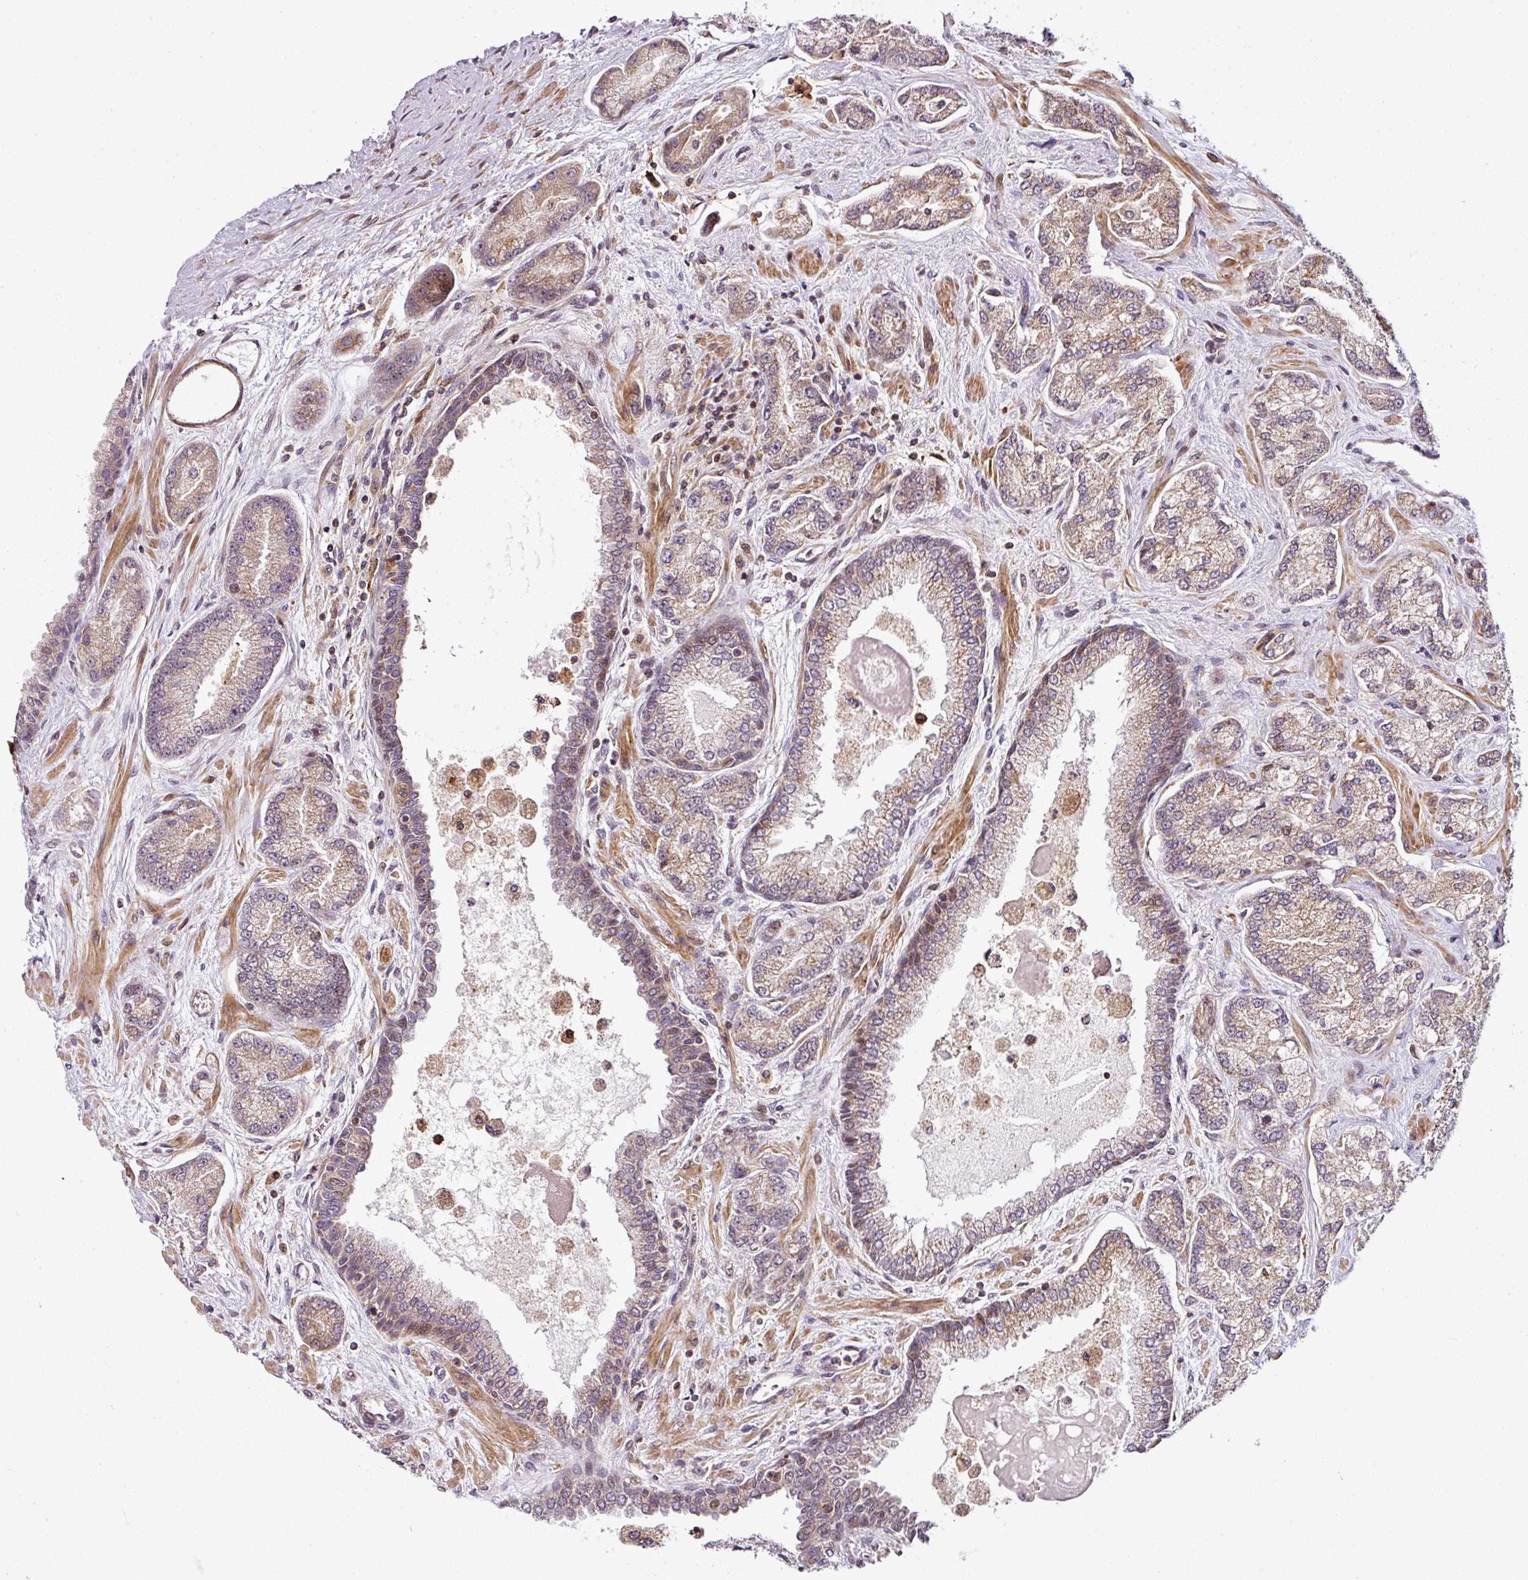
{"staining": {"intensity": "weak", "quantity": ">75%", "location": "cytoplasmic/membranous"}, "tissue": "prostate cancer", "cell_type": "Tumor cells", "image_type": "cancer", "snomed": [{"axis": "morphology", "description": "Adenocarcinoma, High grade"}, {"axis": "topography", "description": "Prostate"}], "caption": "Tumor cells show low levels of weak cytoplasmic/membranous expression in approximately >75% of cells in prostate cancer. The staining is performed using DAB (3,3'-diaminobenzidine) brown chromogen to label protein expression. The nuclei are counter-stained blue using hematoxylin.", "gene": "ATAT1", "patient": {"sex": "male", "age": 68}}